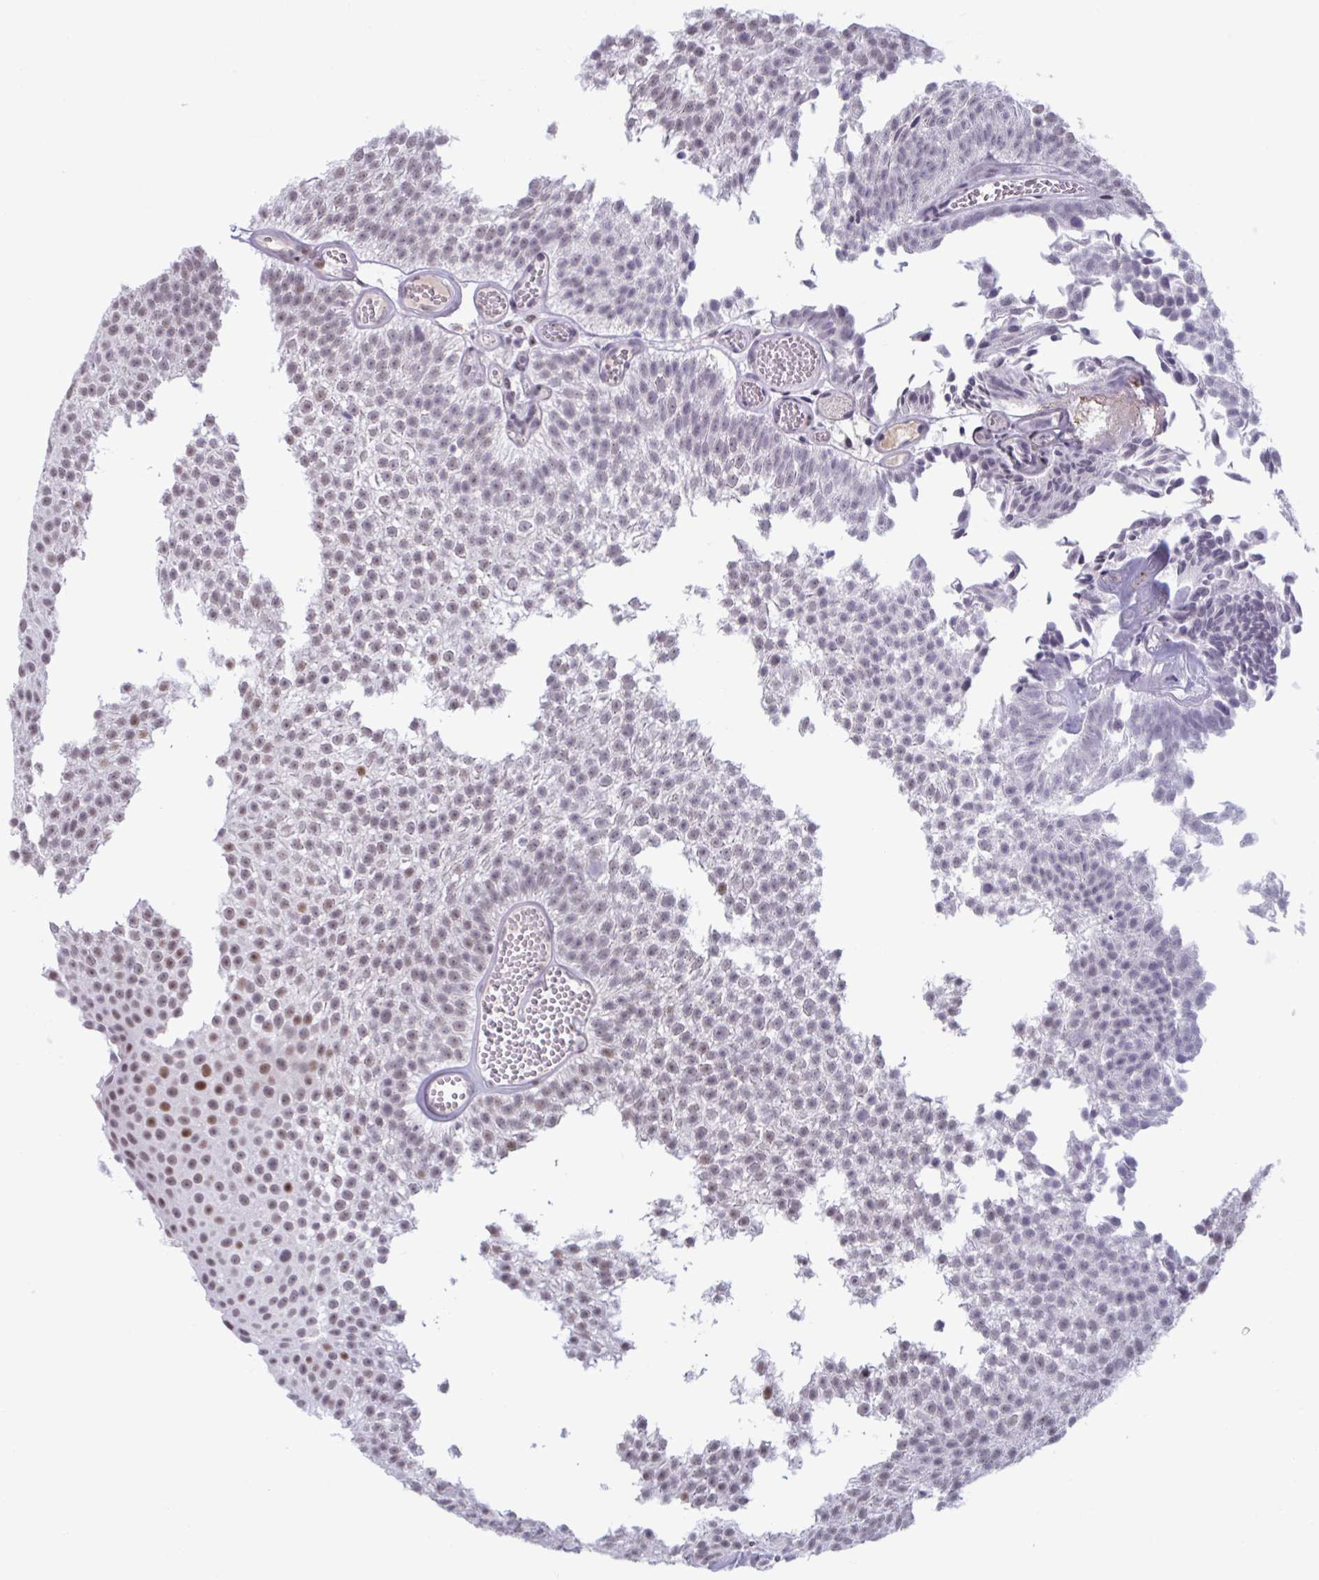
{"staining": {"intensity": "moderate", "quantity": "25%-75%", "location": "nuclear"}, "tissue": "urothelial cancer", "cell_type": "Tumor cells", "image_type": "cancer", "snomed": [{"axis": "morphology", "description": "Urothelial carcinoma, Low grade"}, {"axis": "topography", "description": "Urinary bladder"}], "caption": "IHC (DAB (3,3'-diaminobenzidine)) staining of urothelial cancer shows moderate nuclear protein positivity in approximately 25%-75% of tumor cells.", "gene": "HSD17B6", "patient": {"sex": "male", "age": 82}}